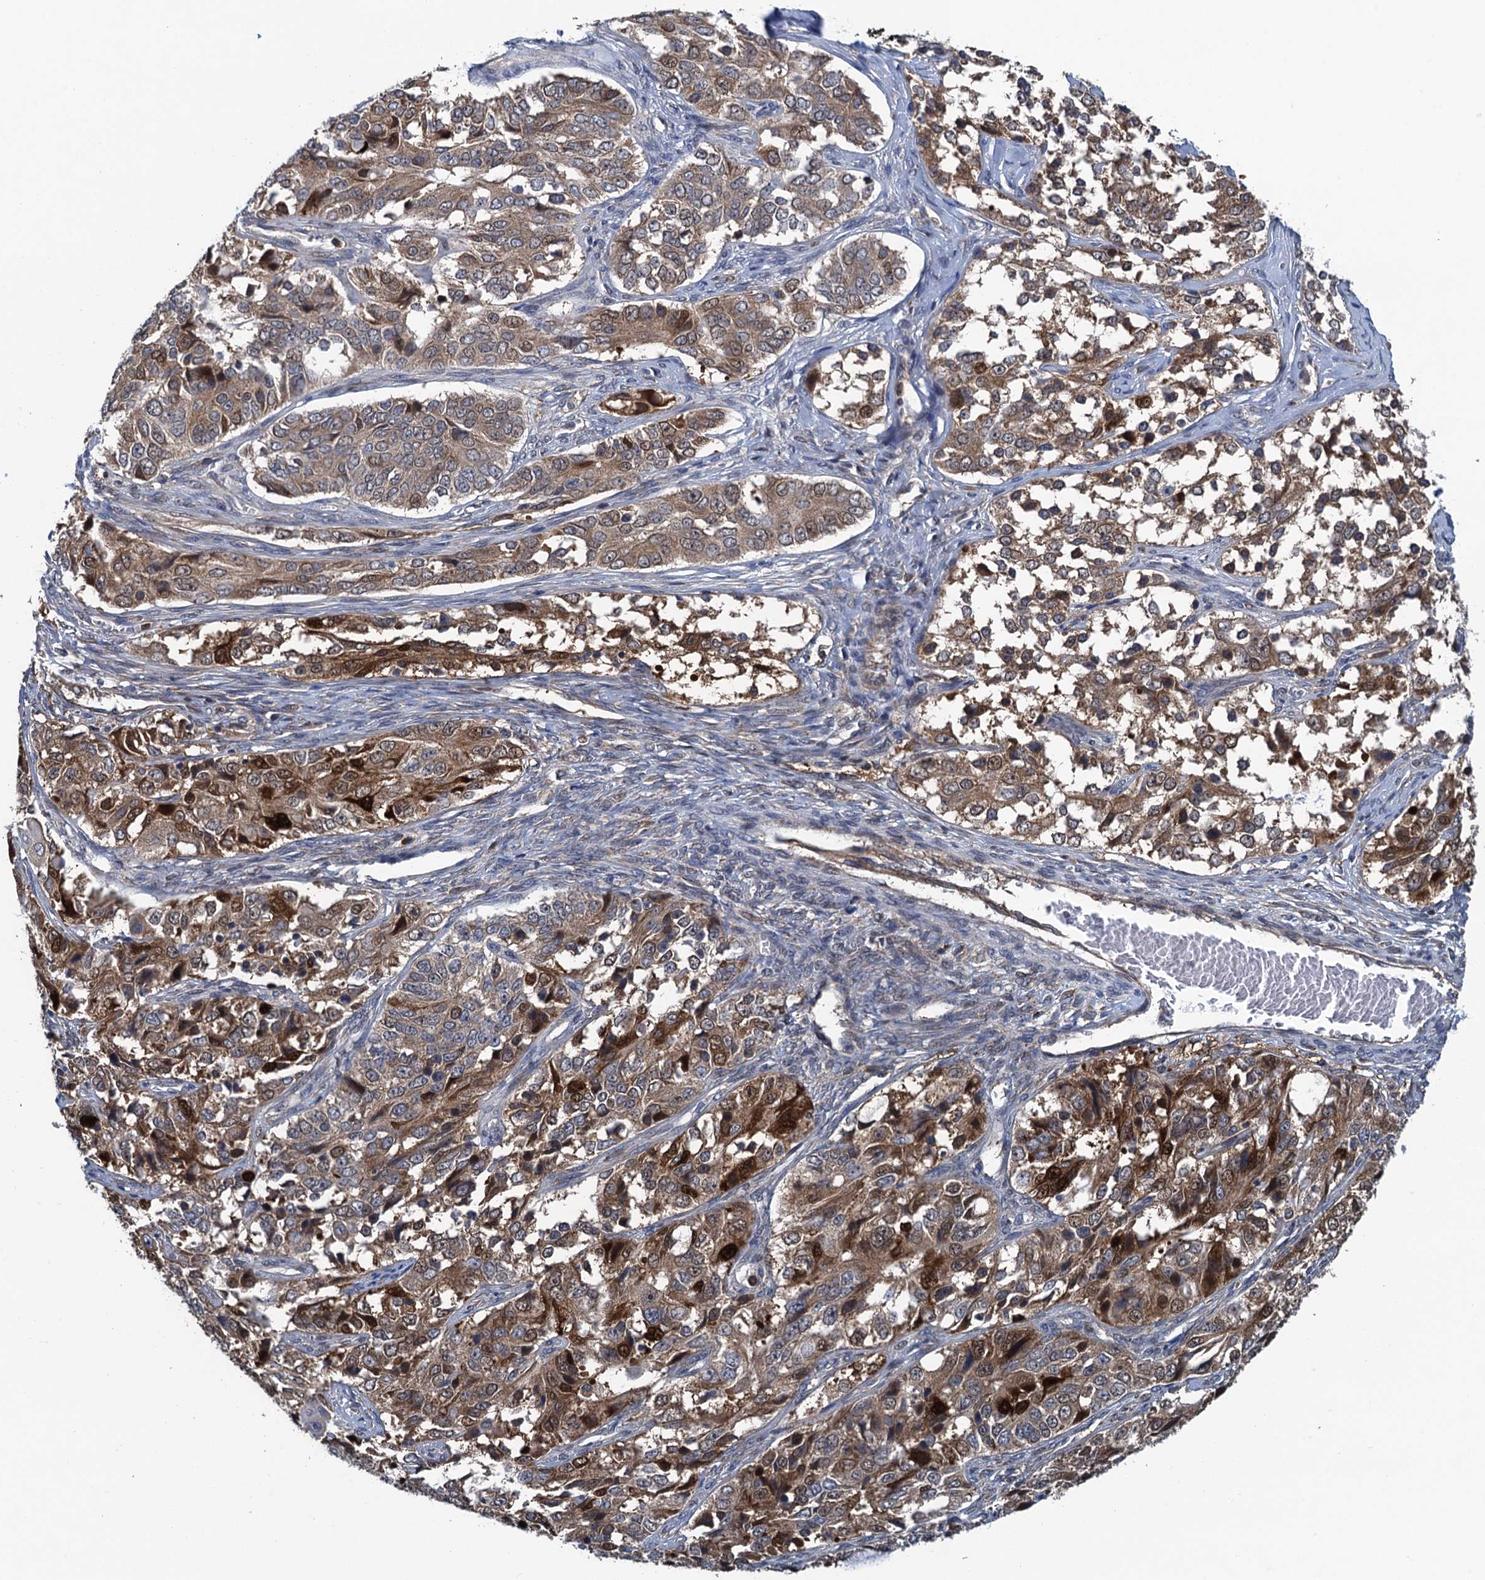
{"staining": {"intensity": "moderate", "quantity": ">75%", "location": "cytoplasmic/membranous,nuclear"}, "tissue": "ovarian cancer", "cell_type": "Tumor cells", "image_type": "cancer", "snomed": [{"axis": "morphology", "description": "Carcinoma, endometroid"}, {"axis": "topography", "description": "Ovary"}], "caption": "Ovarian cancer (endometroid carcinoma) stained for a protein (brown) exhibits moderate cytoplasmic/membranous and nuclear positive expression in approximately >75% of tumor cells.", "gene": "CNTN5", "patient": {"sex": "female", "age": 51}}